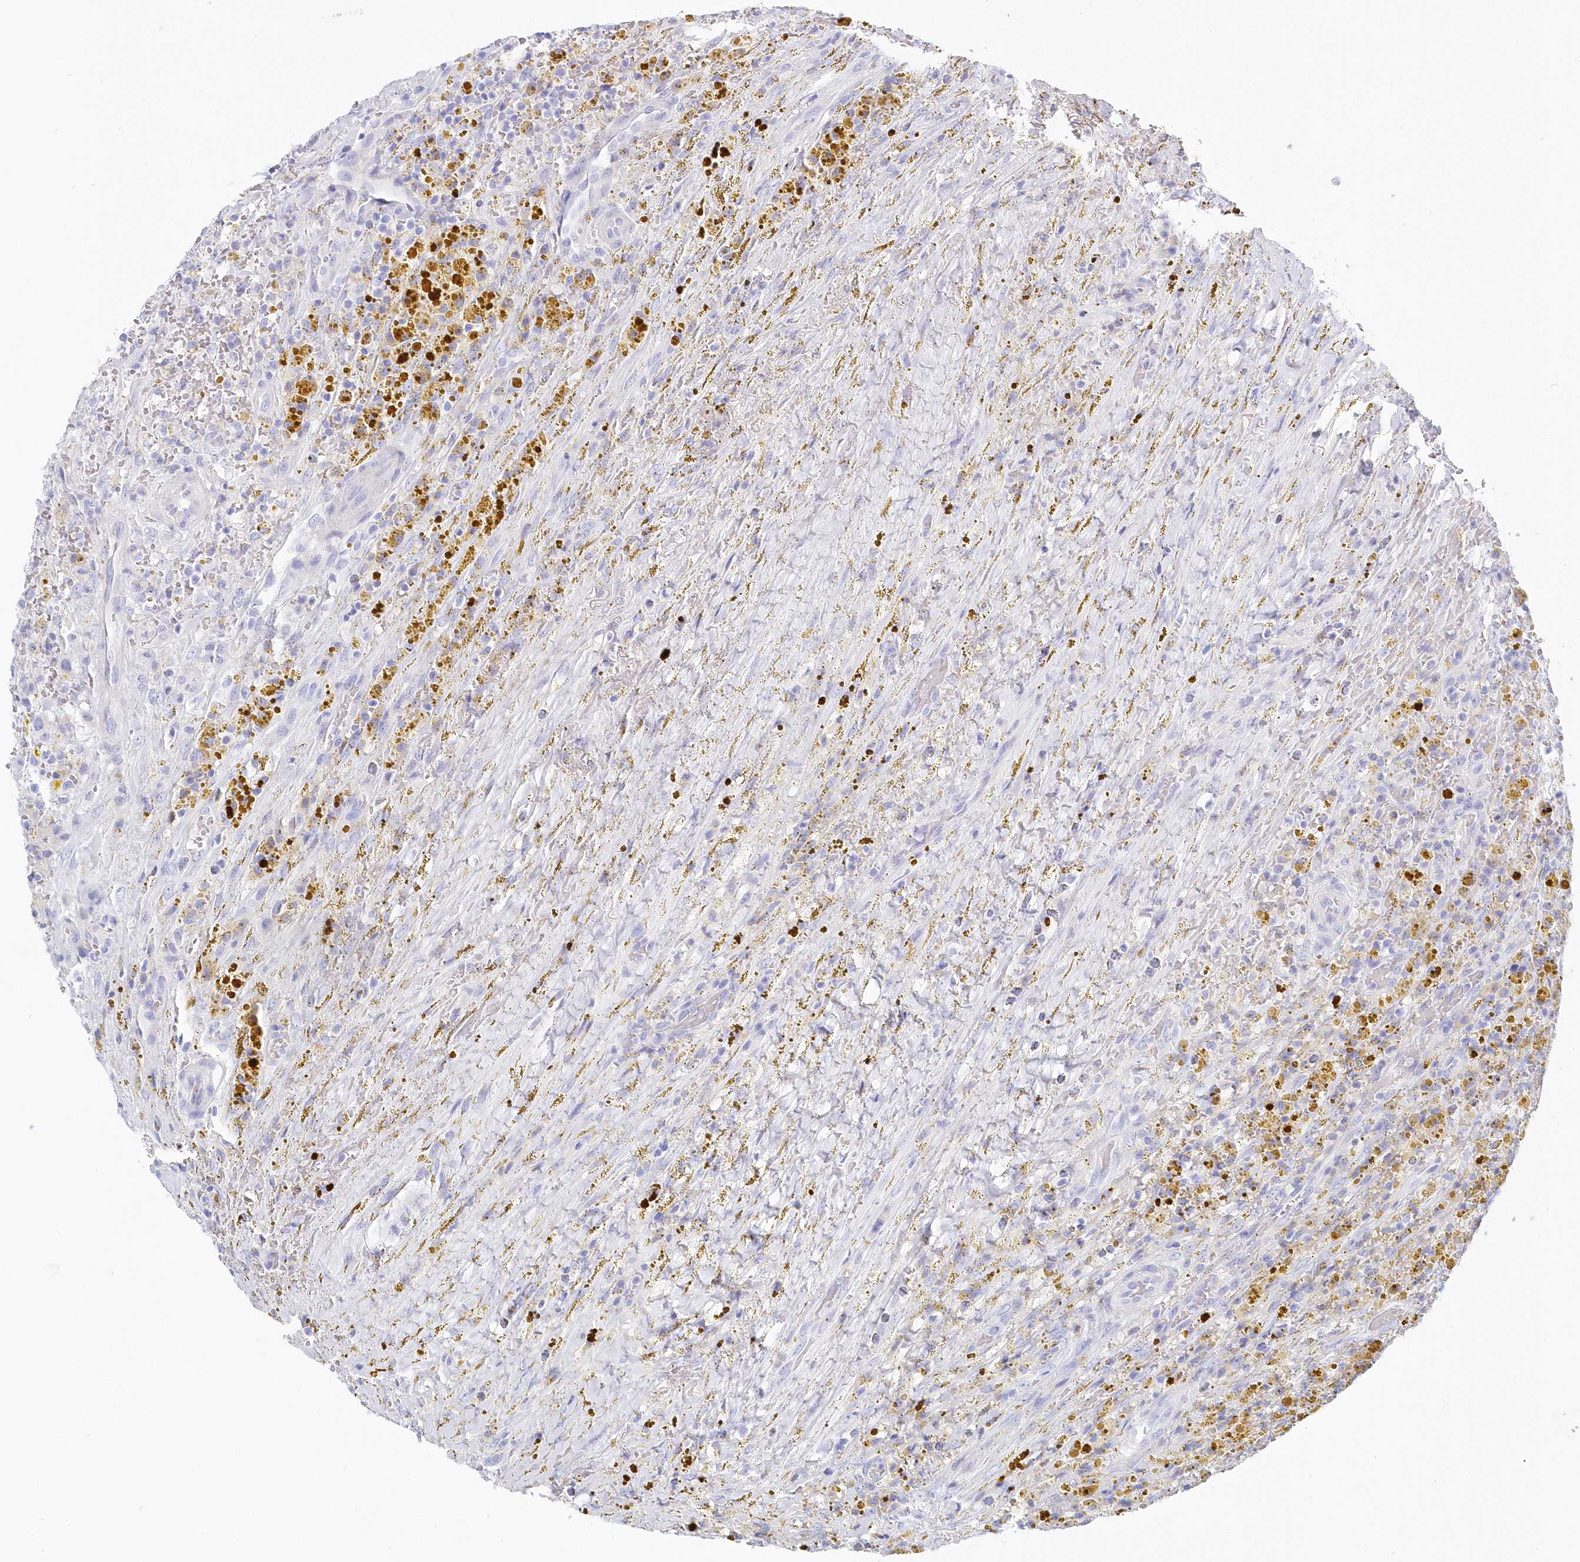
{"staining": {"intensity": "negative", "quantity": "none", "location": "none"}, "tissue": "thyroid cancer", "cell_type": "Tumor cells", "image_type": "cancer", "snomed": [{"axis": "morphology", "description": "Papillary adenocarcinoma, NOS"}, {"axis": "topography", "description": "Thyroid gland"}], "caption": "An immunohistochemistry image of thyroid papillary adenocarcinoma is shown. There is no staining in tumor cells of thyroid papillary adenocarcinoma.", "gene": "CSNK1G2", "patient": {"sex": "male", "age": 77}}